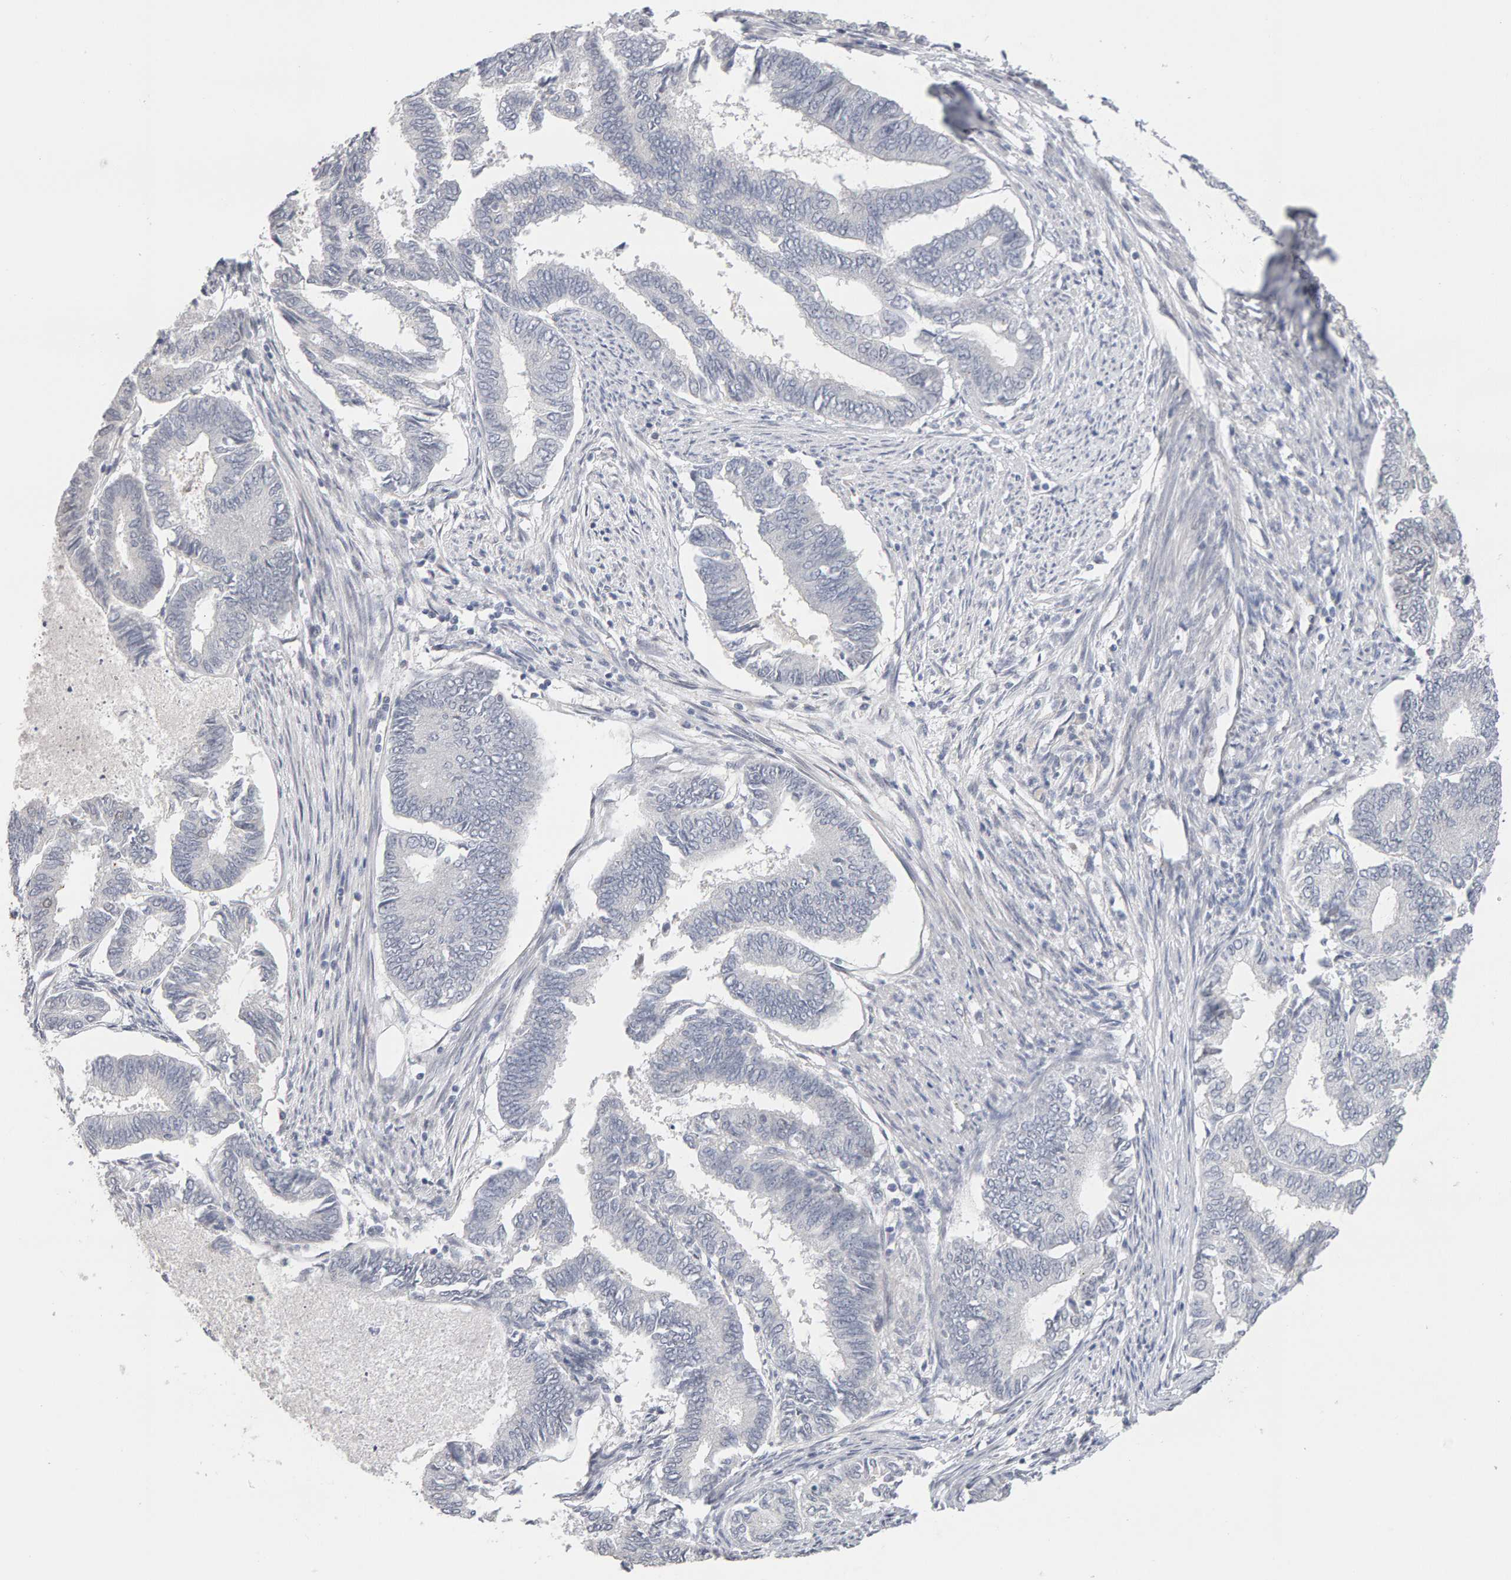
{"staining": {"intensity": "negative", "quantity": "none", "location": "none"}, "tissue": "endometrial cancer", "cell_type": "Tumor cells", "image_type": "cancer", "snomed": [{"axis": "morphology", "description": "Adenocarcinoma, NOS"}, {"axis": "topography", "description": "Endometrium"}], "caption": "Human adenocarcinoma (endometrial) stained for a protein using immunohistochemistry shows no staining in tumor cells.", "gene": "HNF4A", "patient": {"sex": "female", "age": 86}}